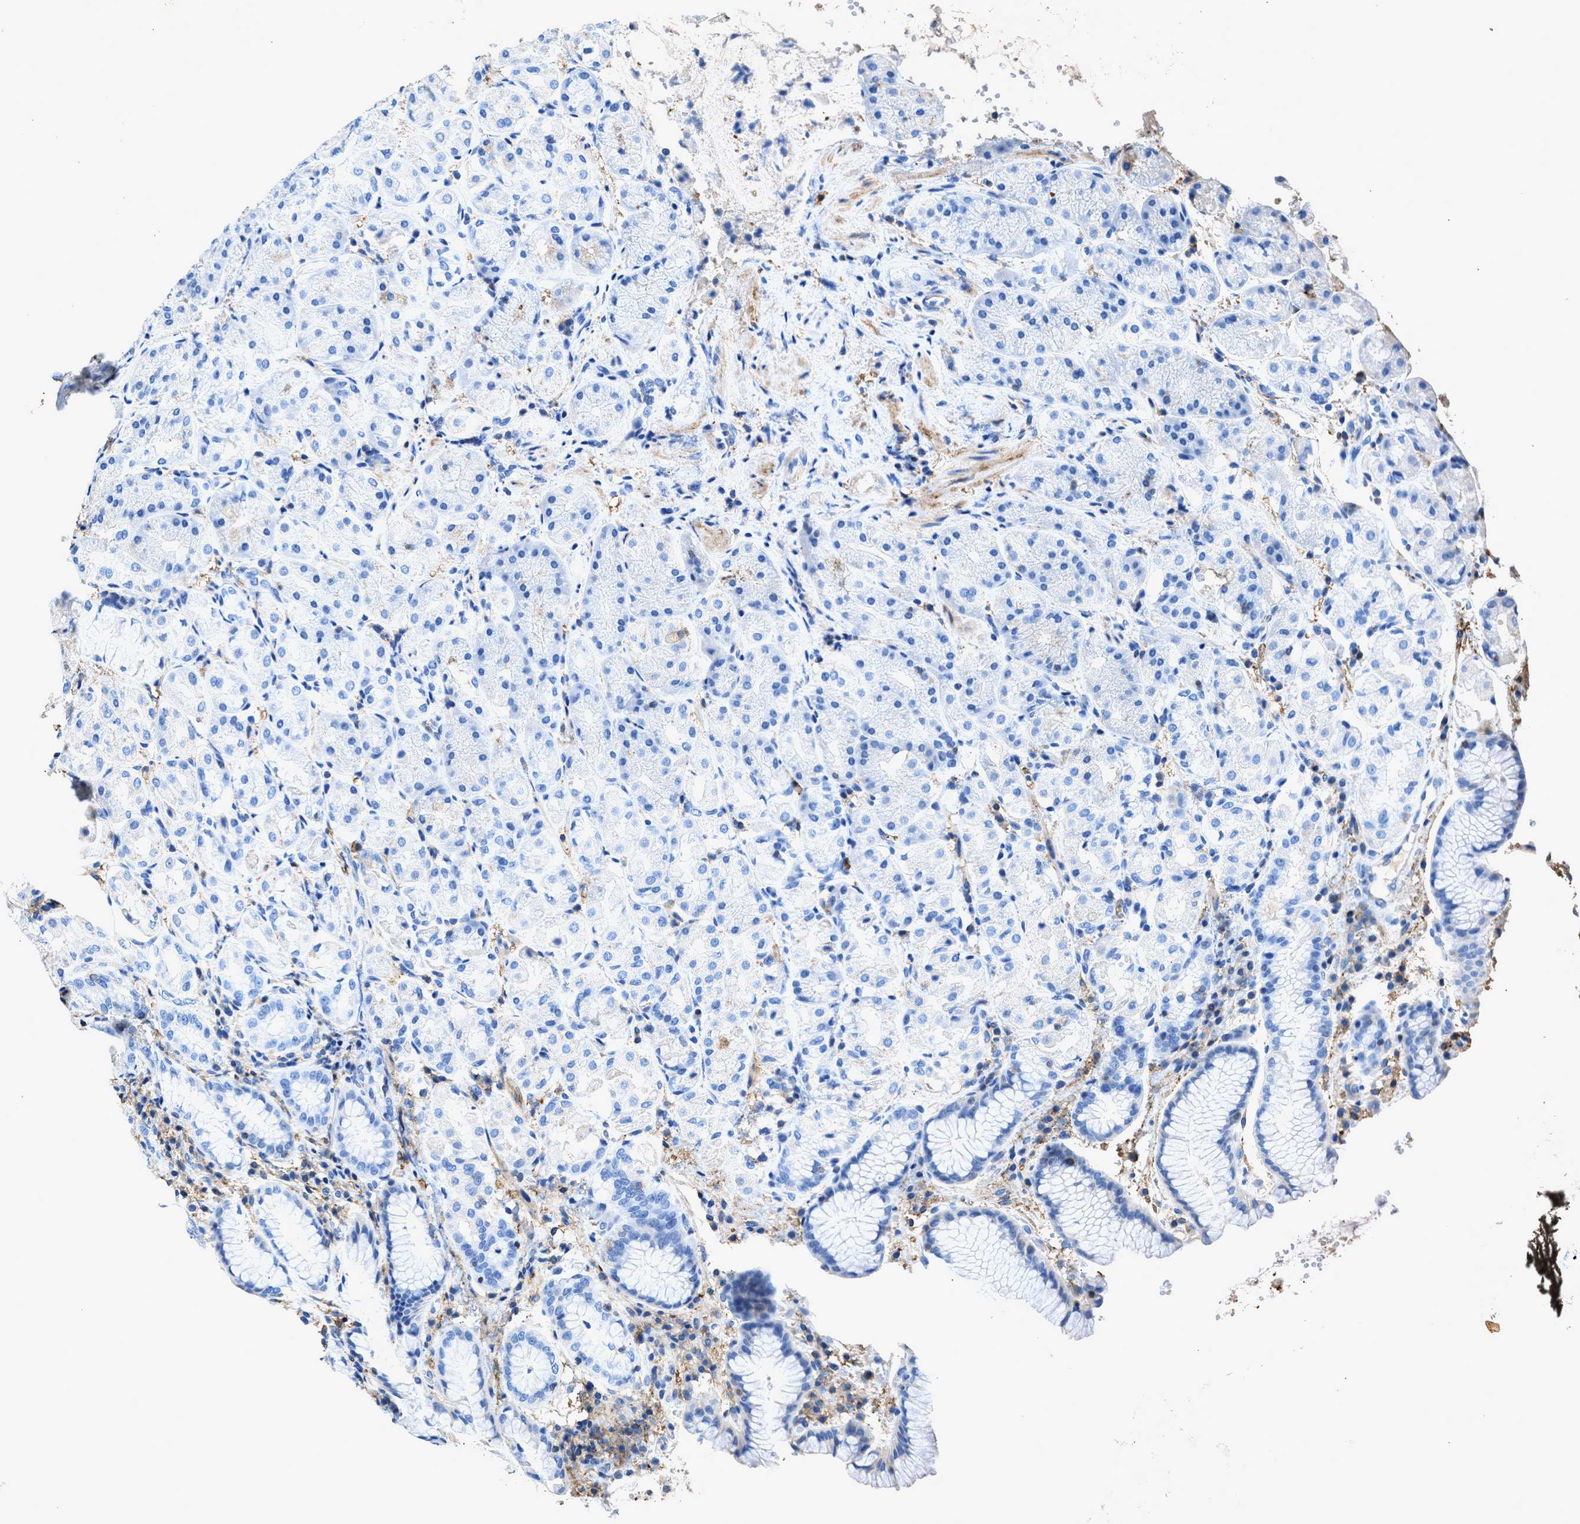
{"staining": {"intensity": "negative", "quantity": "none", "location": "none"}, "tissue": "stomach", "cell_type": "Glandular cells", "image_type": "normal", "snomed": [{"axis": "morphology", "description": "Normal tissue, NOS"}, {"axis": "topography", "description": "Stomach"}, {"axis": "topography", "description": "Stomach, lower"}], "caption": "This is a image of IHC staining of unremarkable stomach, which shows no staining in glandular cells.", "gene": "KCNQ4", "patient": {"sex": "female", "age": 56}}